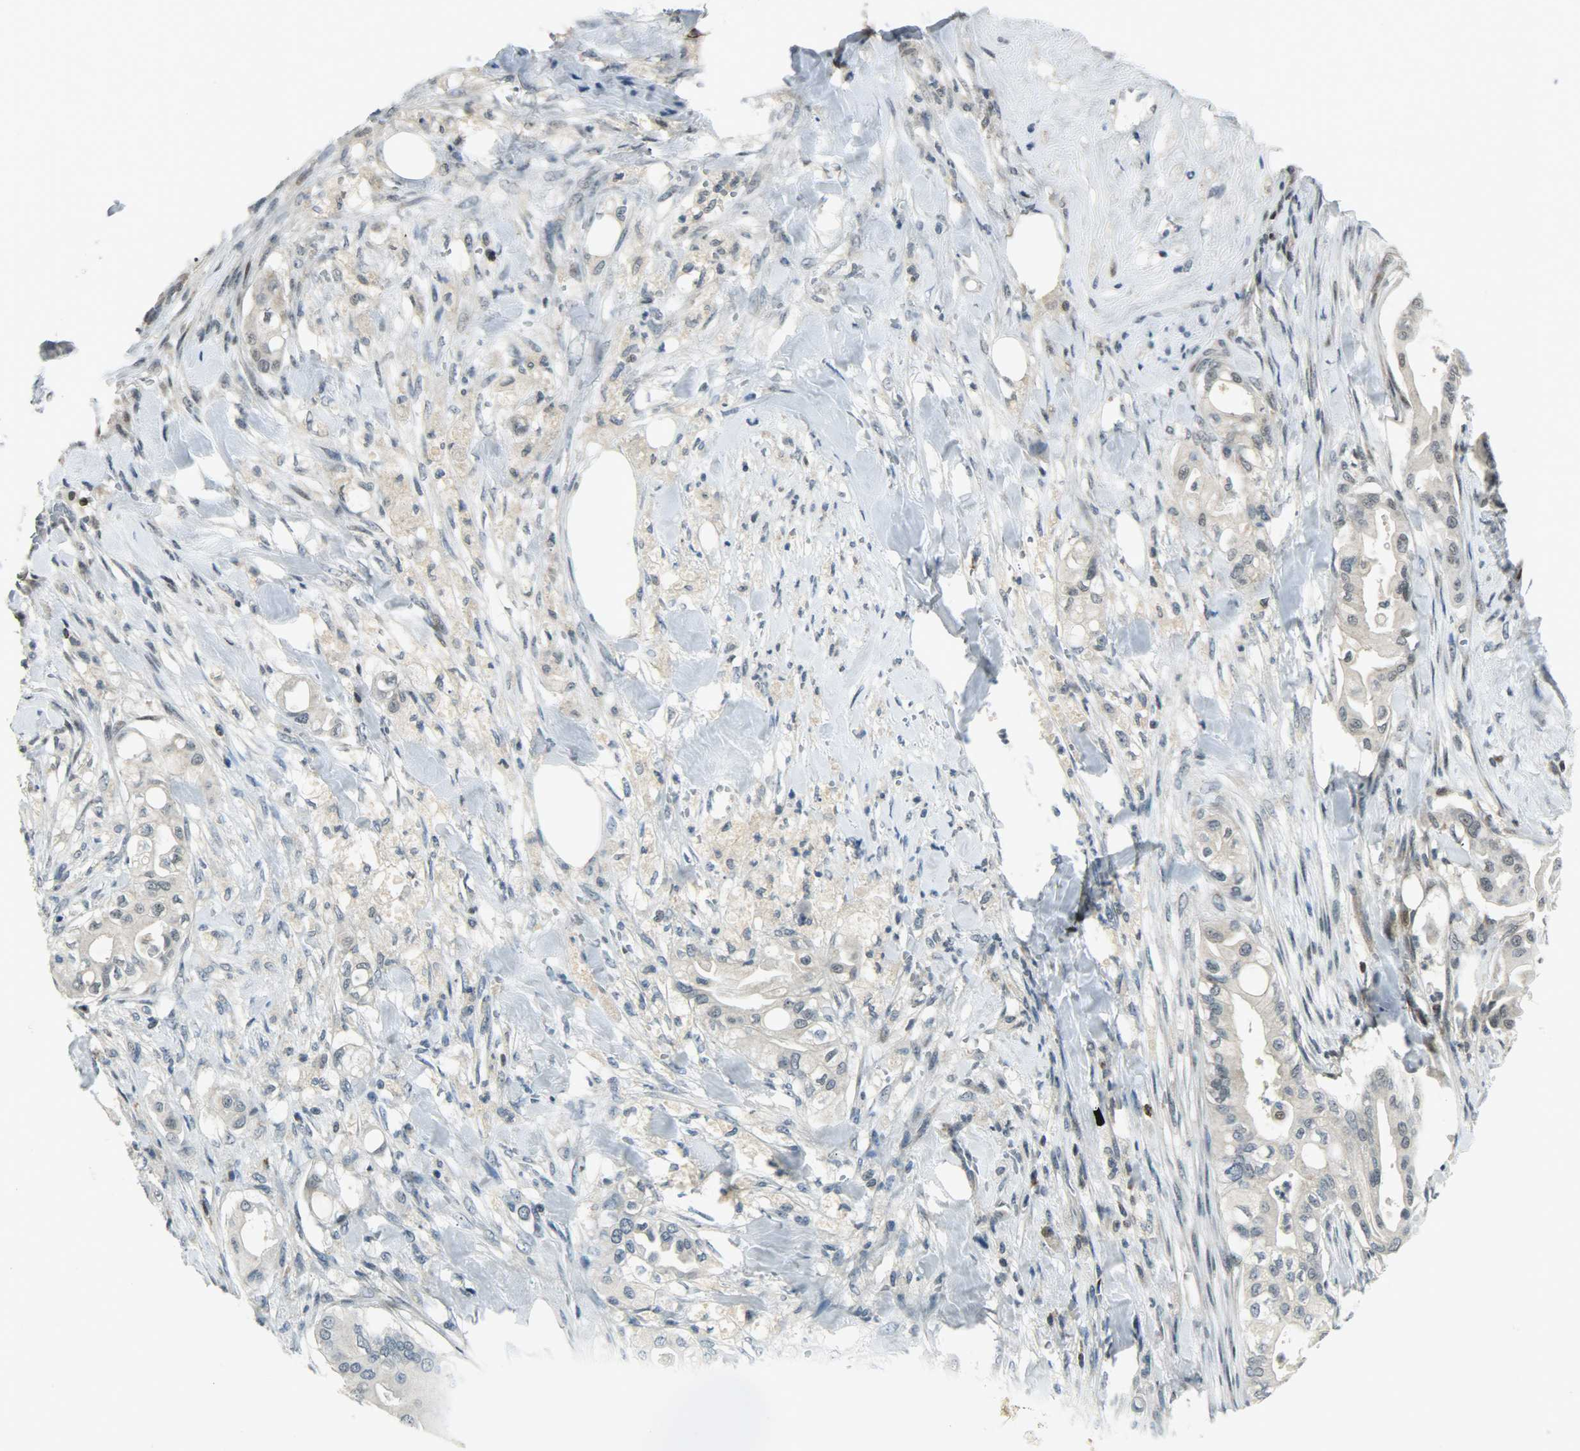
{"staining": {"intensity": "weak", "quantity": "<25%", "location": "cytoplasmic/membranous,nuclear"}, "tissue": "liver cancer", "cell_type": "Tumor cells", "image_type": "cancer", "snomed": [{"axis": "morphology", "description": "Cholangiocarcinoma"}, {"axis": "topography", "description": "Liver"}], "caption": "Human liver cholangiocarcinoma stained for a protein using IHC exhibits no expression in tumor cells.", "gene": "IL15", "patient": {"sex": "female", "age": 68}}